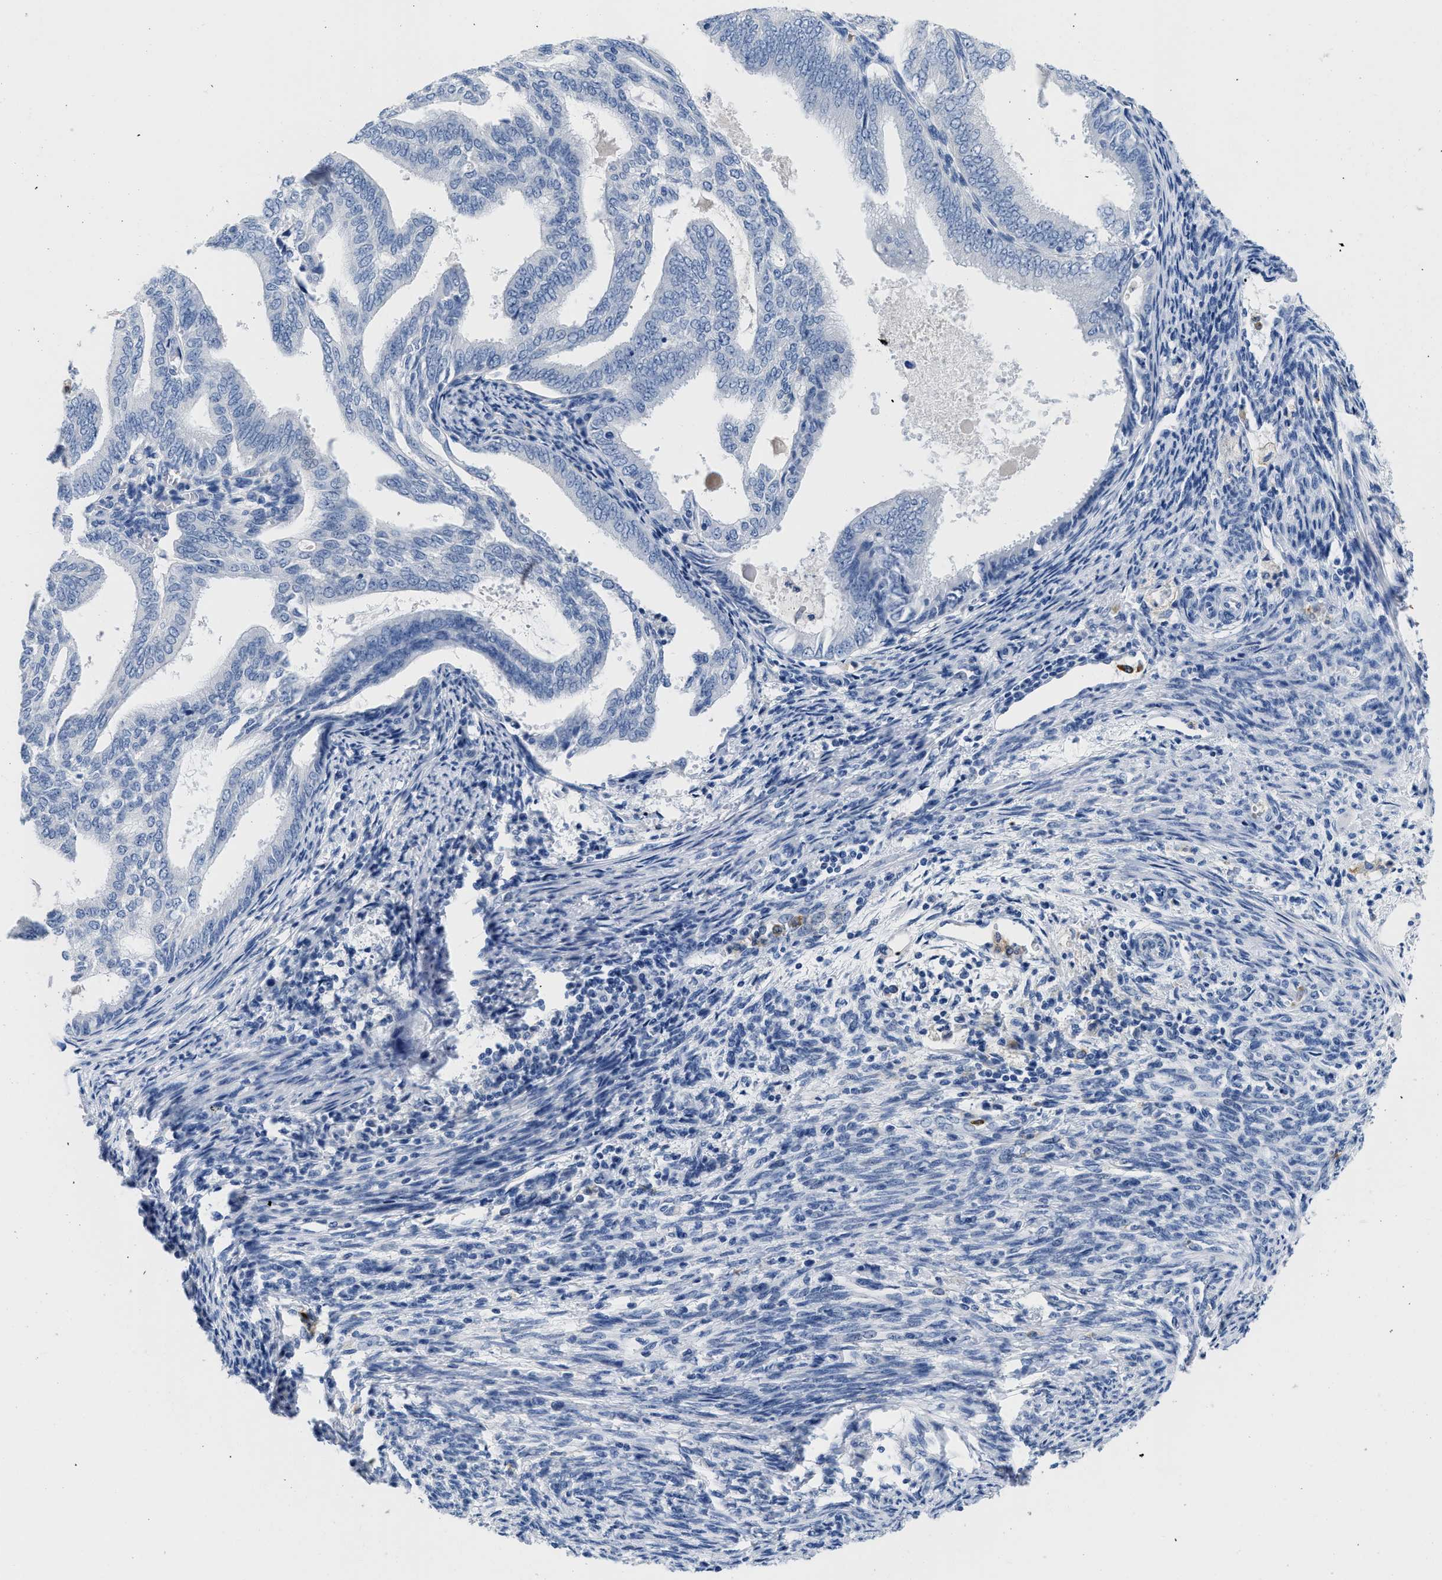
{"staining": {"intensity": "negative", "quantity": "none", "location": "none"}, "tissue": "endometrial cancer", "cell_type": "Tumor cells", "image_type": "cancer", "snomed": [{"axis": "morphology", "description": "Adenocarcinoma, NOS"}, {"axis": "topography", "description": "Endometrium"}], "caption": "Histopathology image shows no significant protein positivity in tumor cells of endometrial adenocarcinoma. The staining is performed using DAB brown chromogen with nuclei counter-stained in using hematoxylin.", "gene": "CR1", "patient": {"sex": "female", "age": 58}}